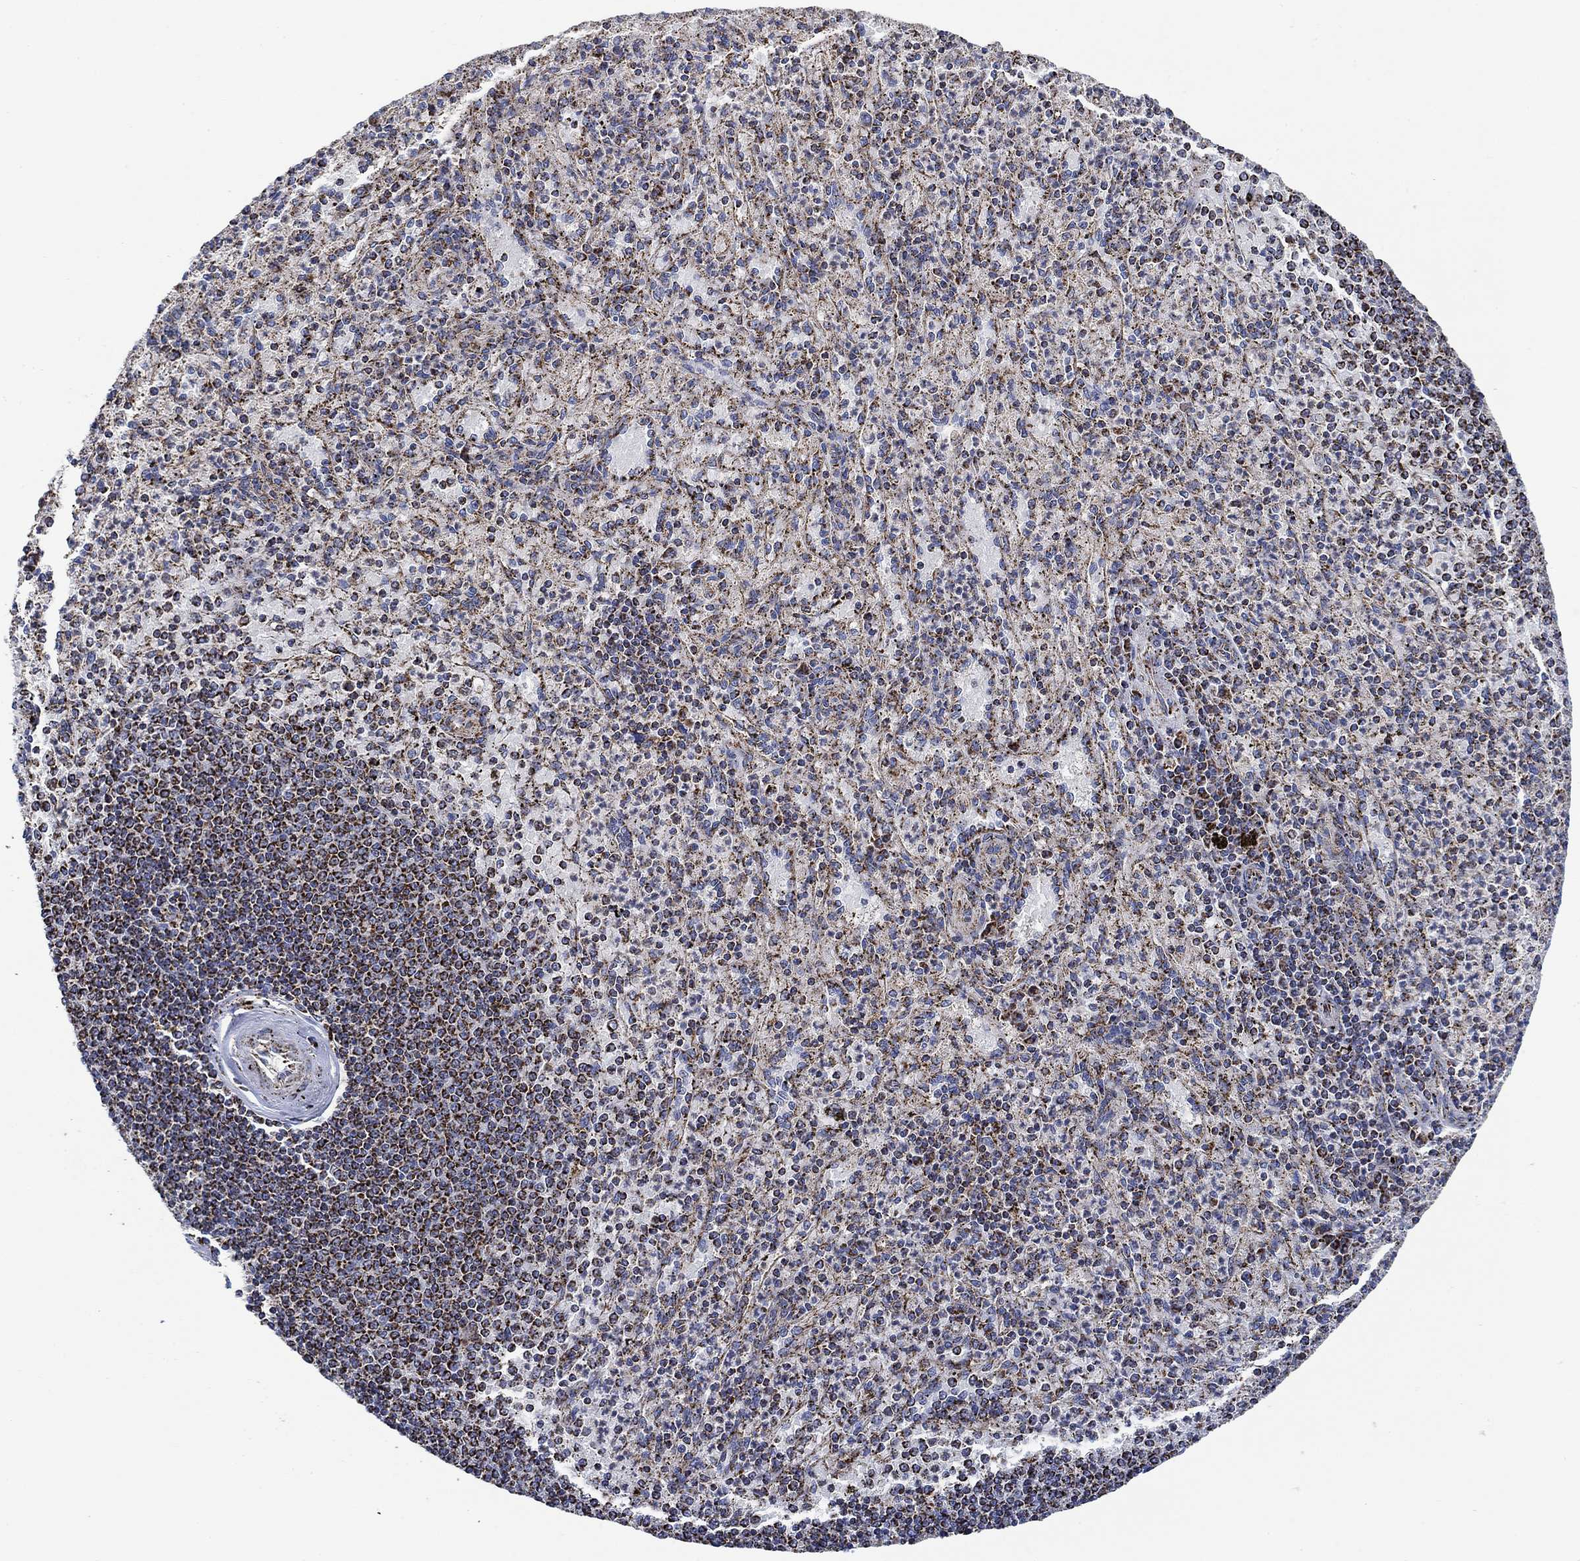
{"staining": {"intensity": "strong", "quantity": "25%-75%", "location": "cytoplasmic/membranous"}, "tissue": "spleen", "cell_type": "Cells in red pulp", "image_type": "normal", "snomed": [{"axis": "morphology", "description": "Normal tissue, NOS"}, {"axis": "topography", "description": "Spleen"}], "caption": "Spleen stained with immunohistochemistry demonstrates strong cytoplasmic/membranous positivity in approximately 25%-75% of cells in red pulp. (DAB (3,3'-diaminobenzidine) = brown stain, brightfield microscopy at high magnification).", "gene": "NDUFS3", "patient": {"sex": "male", "age": 60}}